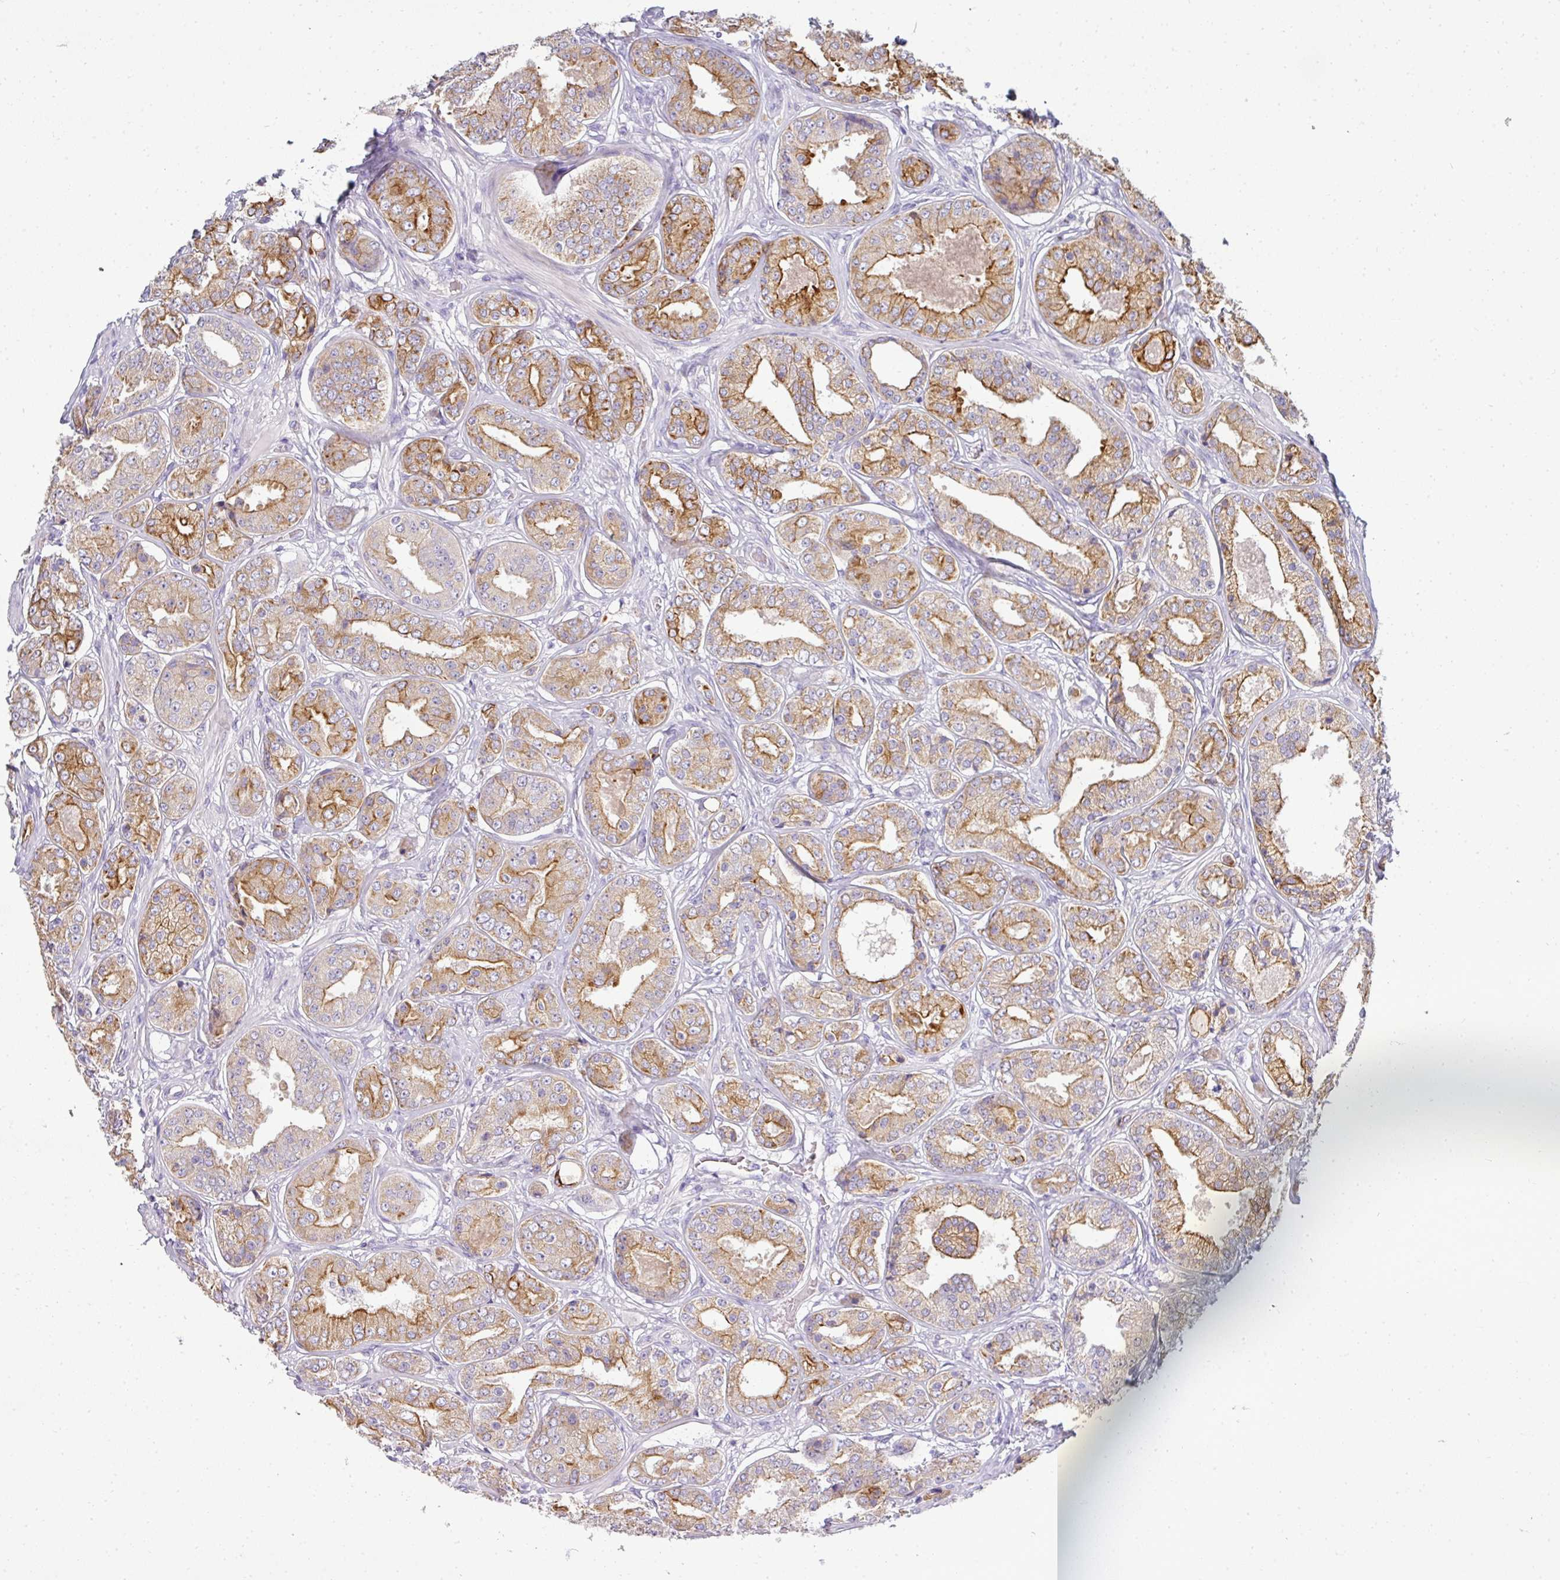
{"staining": {"intensity": "moderate", "quantity": ">75%", "location": "cytoplasmic/membranous"}, "tissue": "prostate cancer", "cell_type": "Tumor cells", "image_type": "cancer", "snomed": [{"axis": "morphology", "description": "Adenocarcinoma, High grade"}, {"axis": "topography", "description": "Prostate"}], "caption": "A brown stain labels moderate cytoplasmic/membranous staining of a protein in human prostate cancer (adenocarcinoma (high-grade)) tumor cells.", "gene": "ASXL3", "patient": {"sex": "male", "age": 63}}